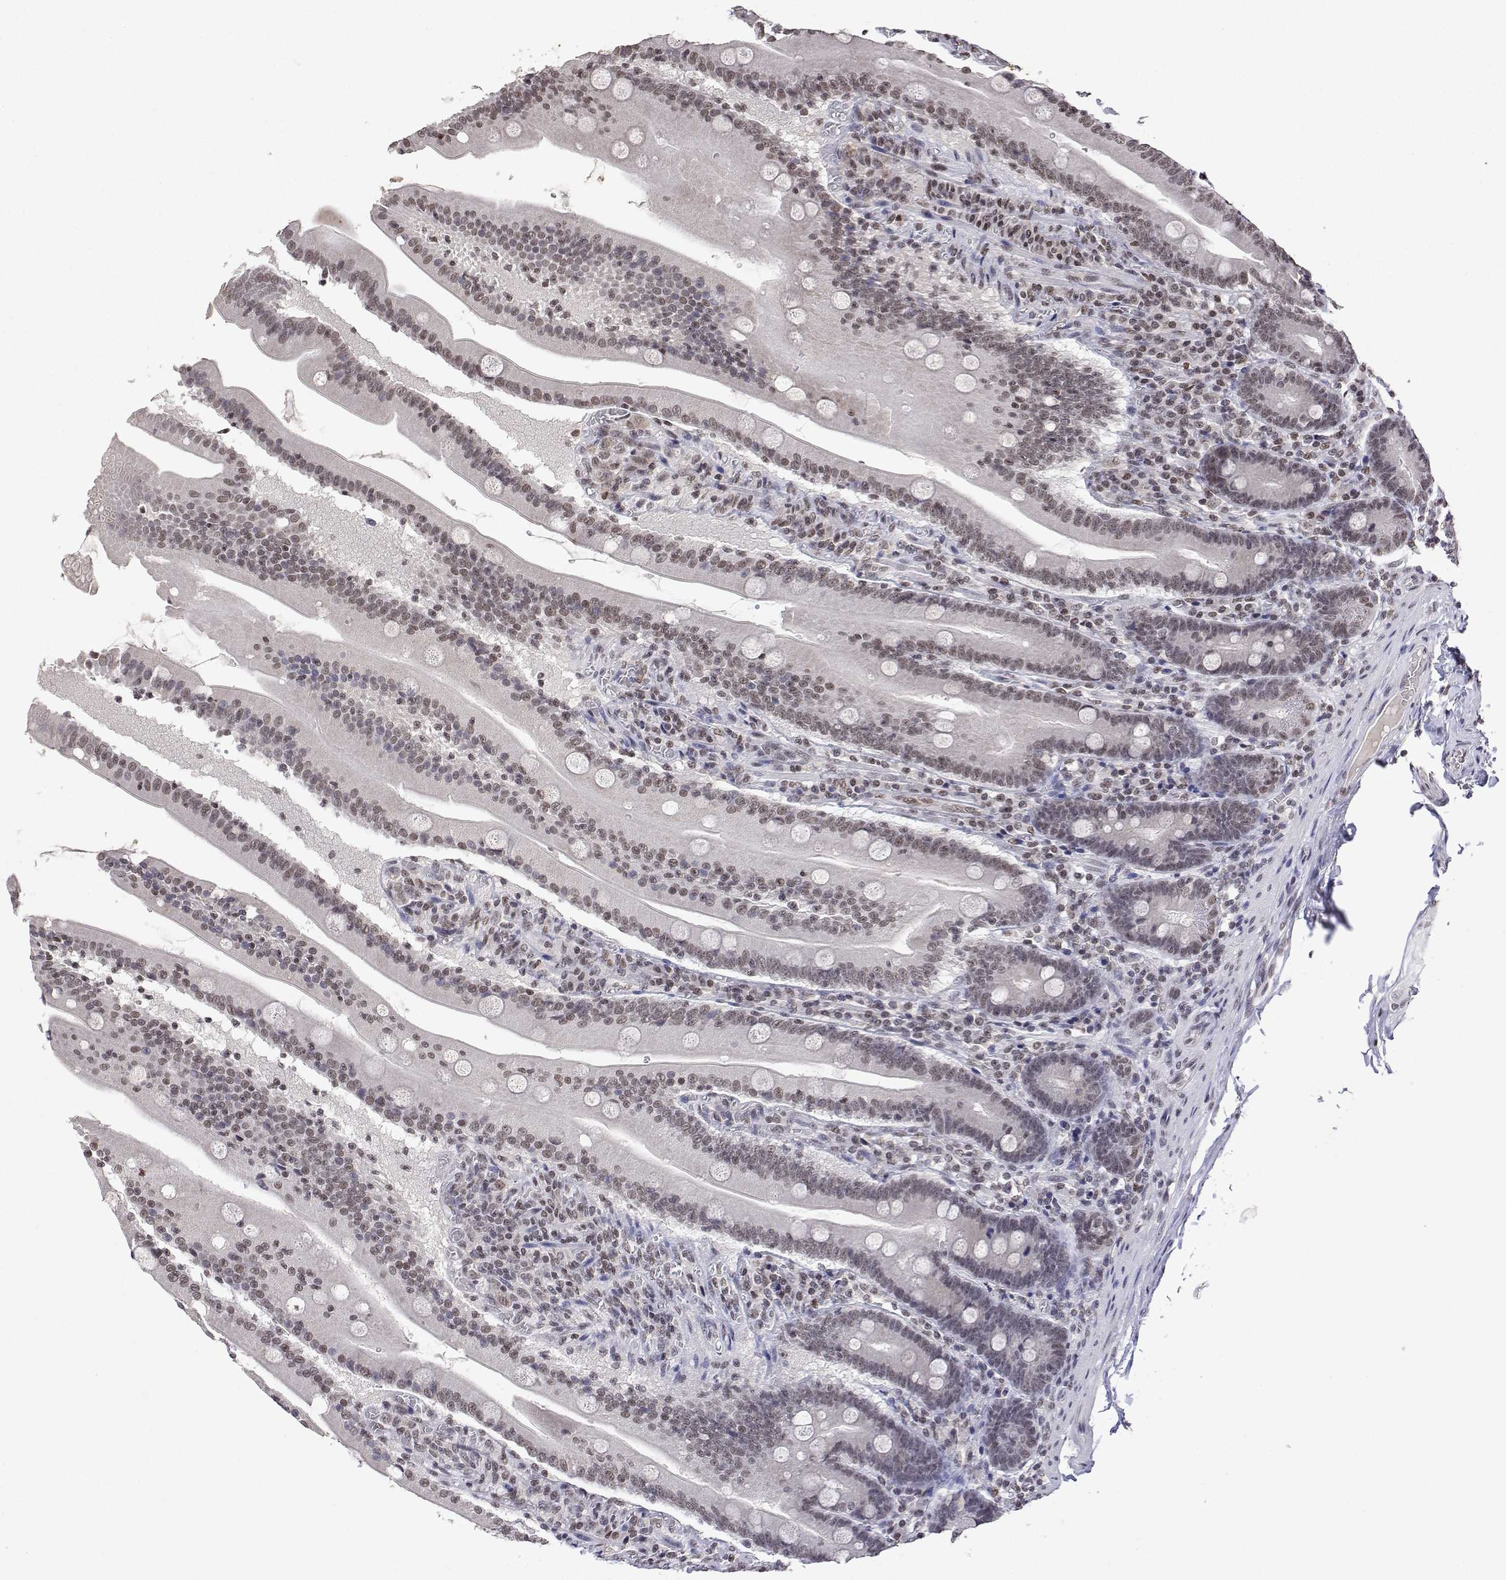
{"staining": {"intensity": "moderate", "quantity": ">75%", "location": "nuclear"}, "tissue": "small intestine", "cell_type": "Glandular cells", "image_type": "normal", "snomed": [{"axis": "morphology", "description": "Normal tissue, NOS"}, {"axis": "topography", "description": "Small intestine"}], "caption": "Moderate nuclear staining for a protein is present in approximately >75% of glandular cells of normal small intestine using immunohistochemistry (IHC).", "gene": "XPC", "patient": {"sex": "male", "age": 37}}